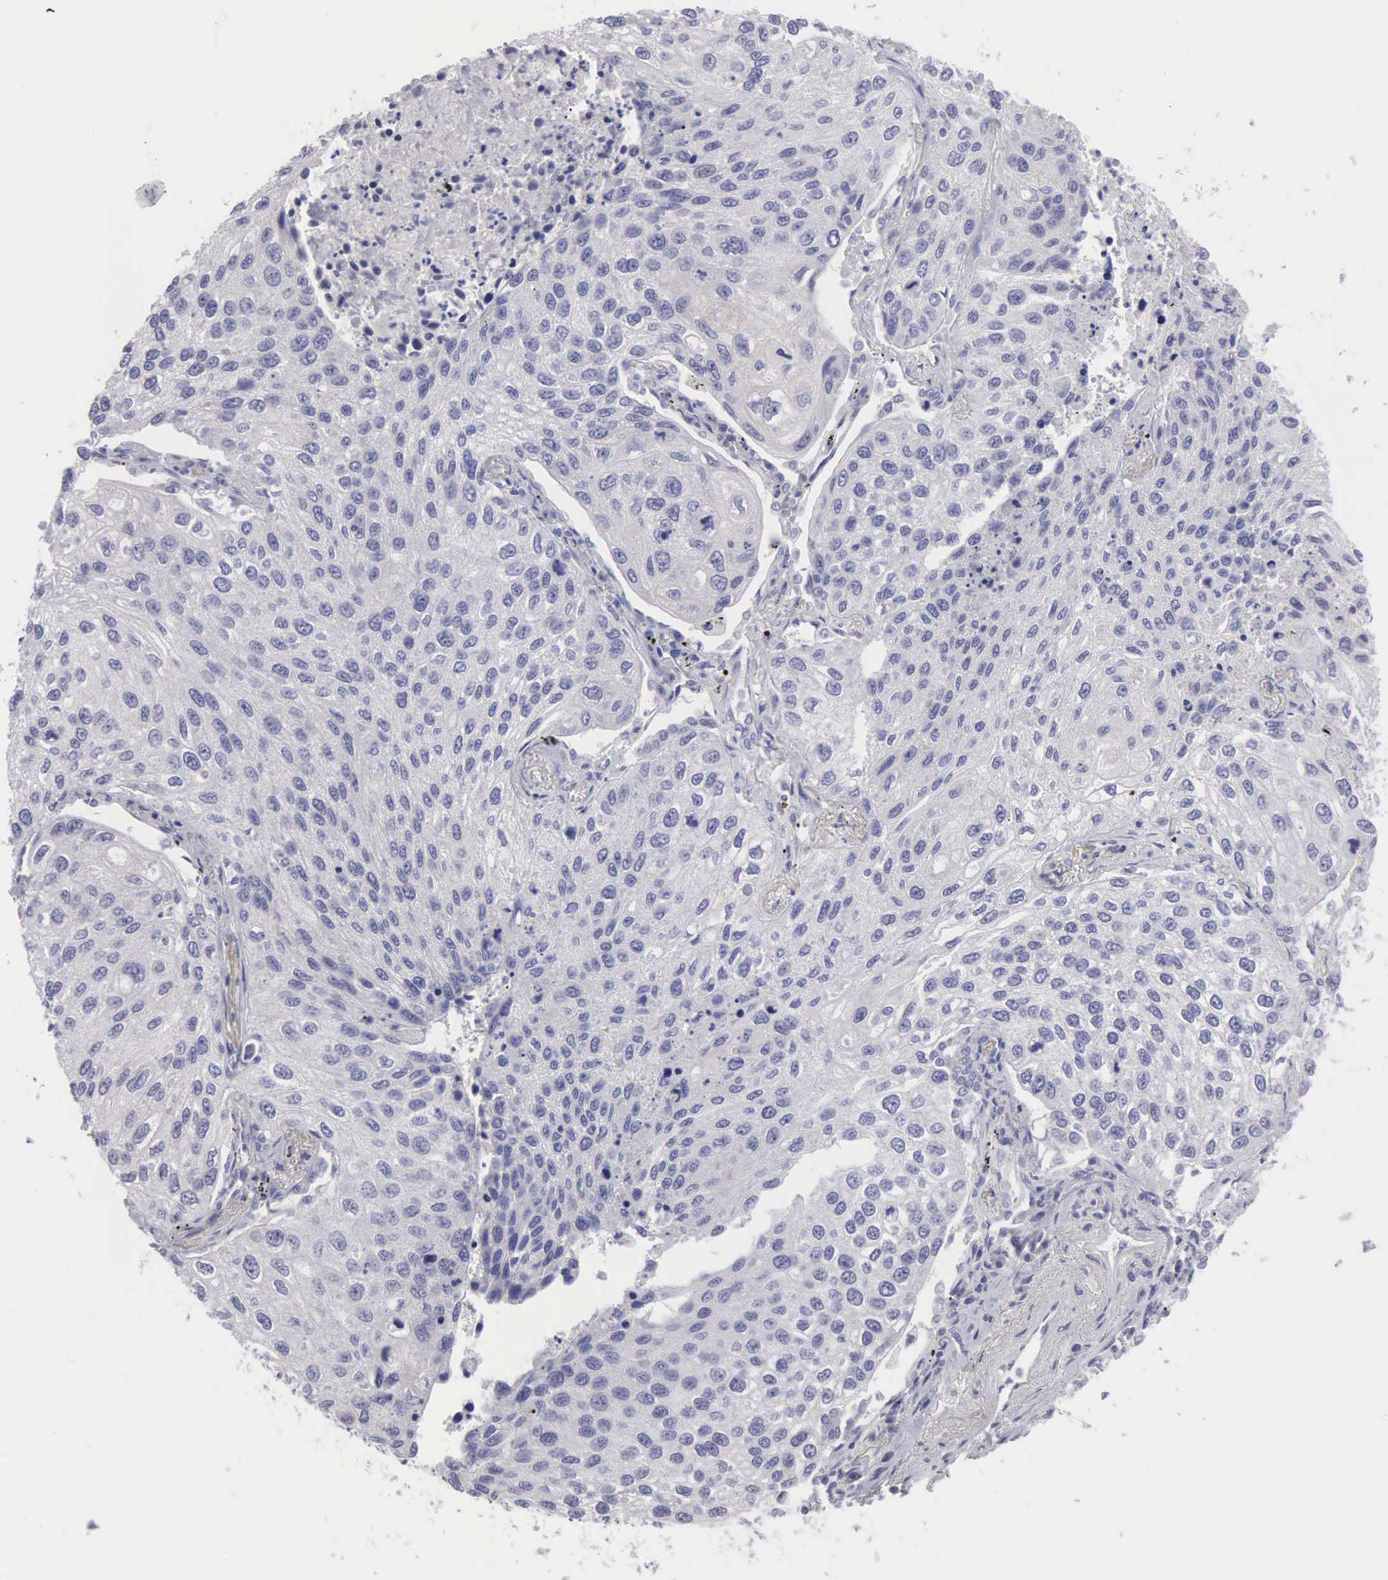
{"staining": {"intensity": "negative", "quantity": "none", "location": "none"}, "tissue": "lung cancer", "cell_type": "Tumor cells", "image_type": "cancer", "snomed": [{"axis": "morphology", "description": "Squamous cell carcinoma, NOS"}, {"axis": "topography", "description": "Lung"}], "caption": "Immunohistochemical staining of human lung cancer reveals no significant positivity in tumor cells. The staining is performed using DAB brown chromogen with nuclei counter-stained in using hematoxylin.", "gene": "SLITRK4", "patient": {"sex": "male", "age": 75}}